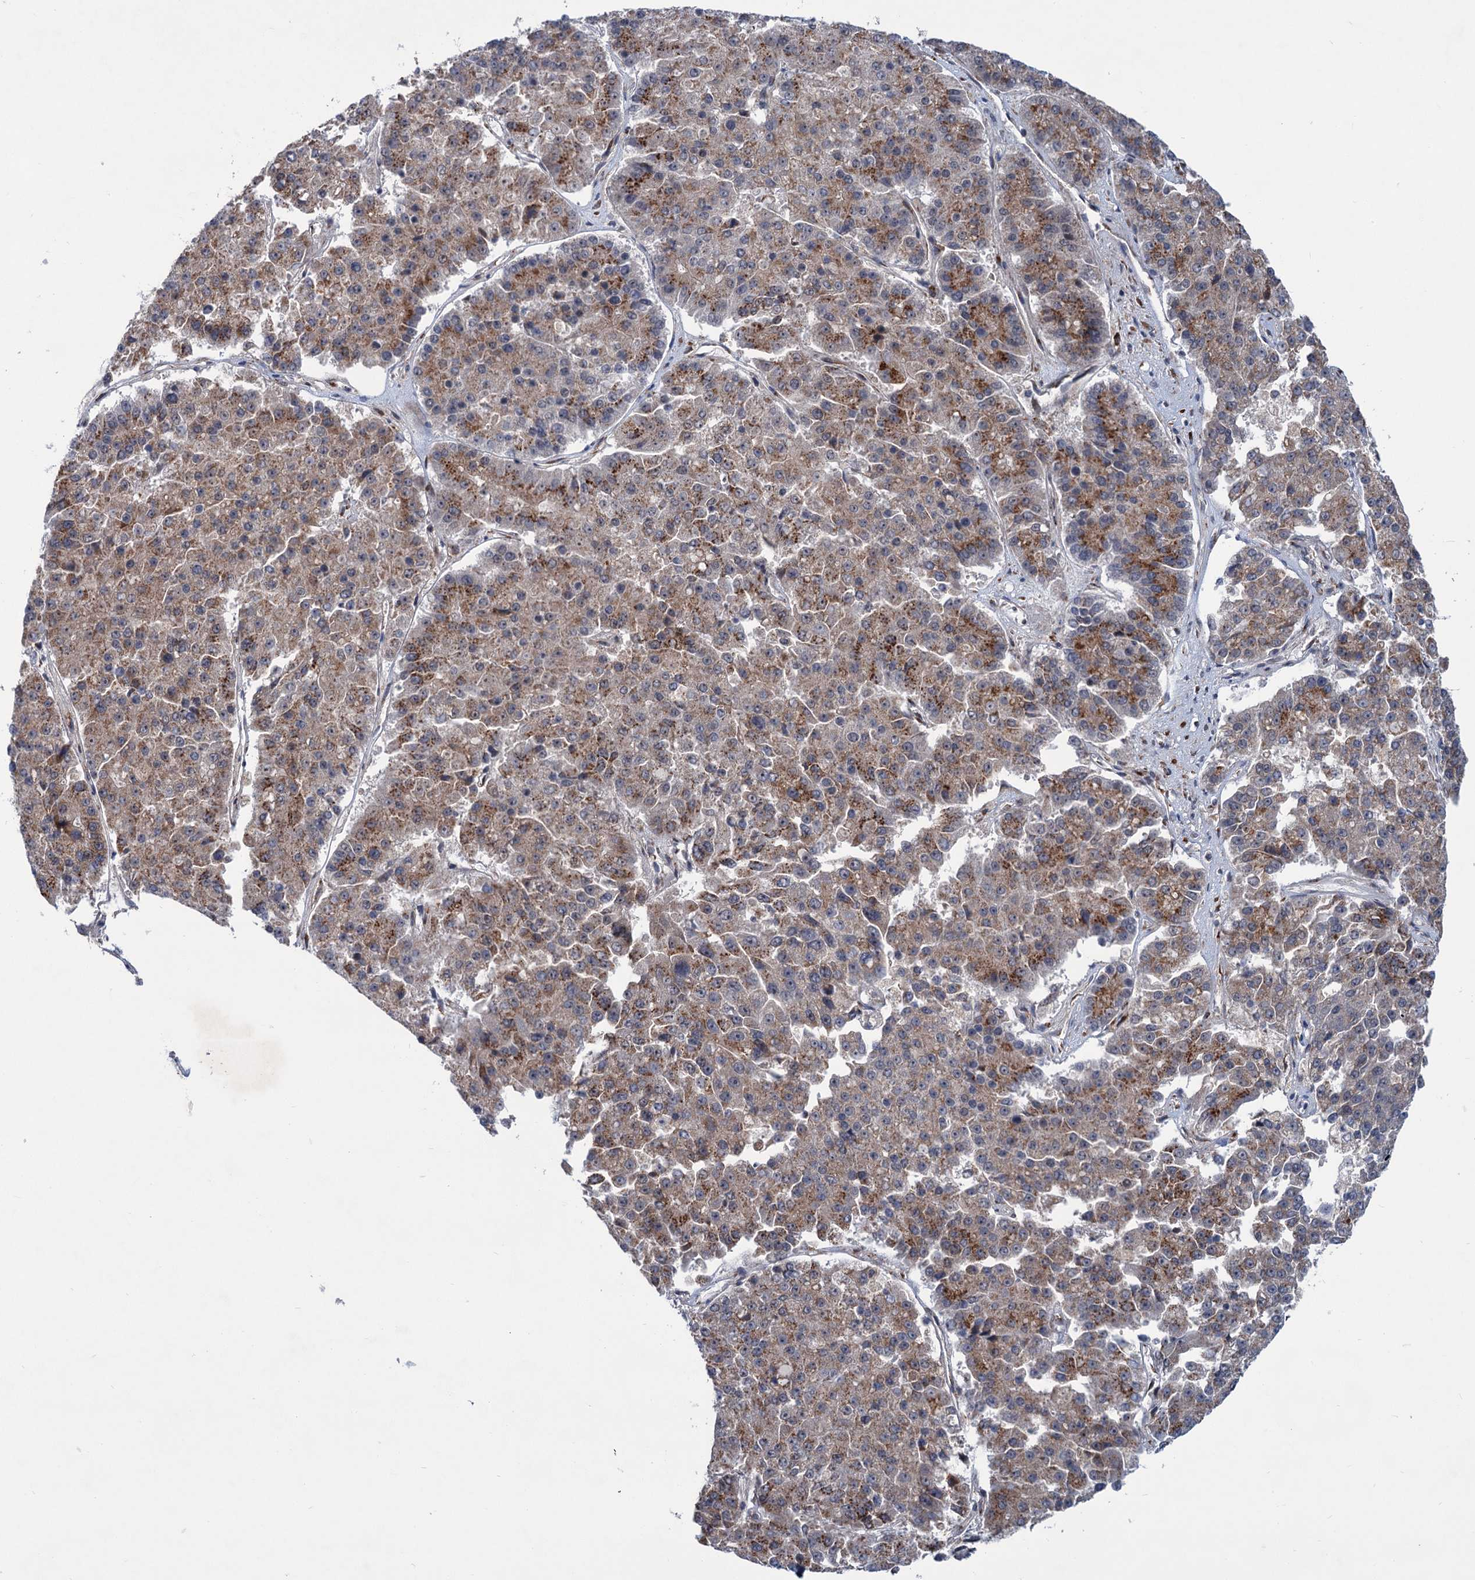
{"staining": {"intensity": "moderate", "quantity": ">75%", "location": "cytoplasmic/membranous"}, "tissue": "pancreatic cancer", "cell_type": "Tumor cells", "image_type": "cancer", "snomed": [{"axis": "morphology", "description": "Adenocarcinoma, NOS"}, {"axis": "topography", "description": "Pancreas"}], "caption": "A high-resolution micrograph shows immunohistochemistry staining of pancreatic cancer (adenocarcinoma), which shows moderate cytoplasmic/membranous staining in about >75% of tumor cells.", "gene": "ELP4", "patient": {"sex": "male", "age": 50}}